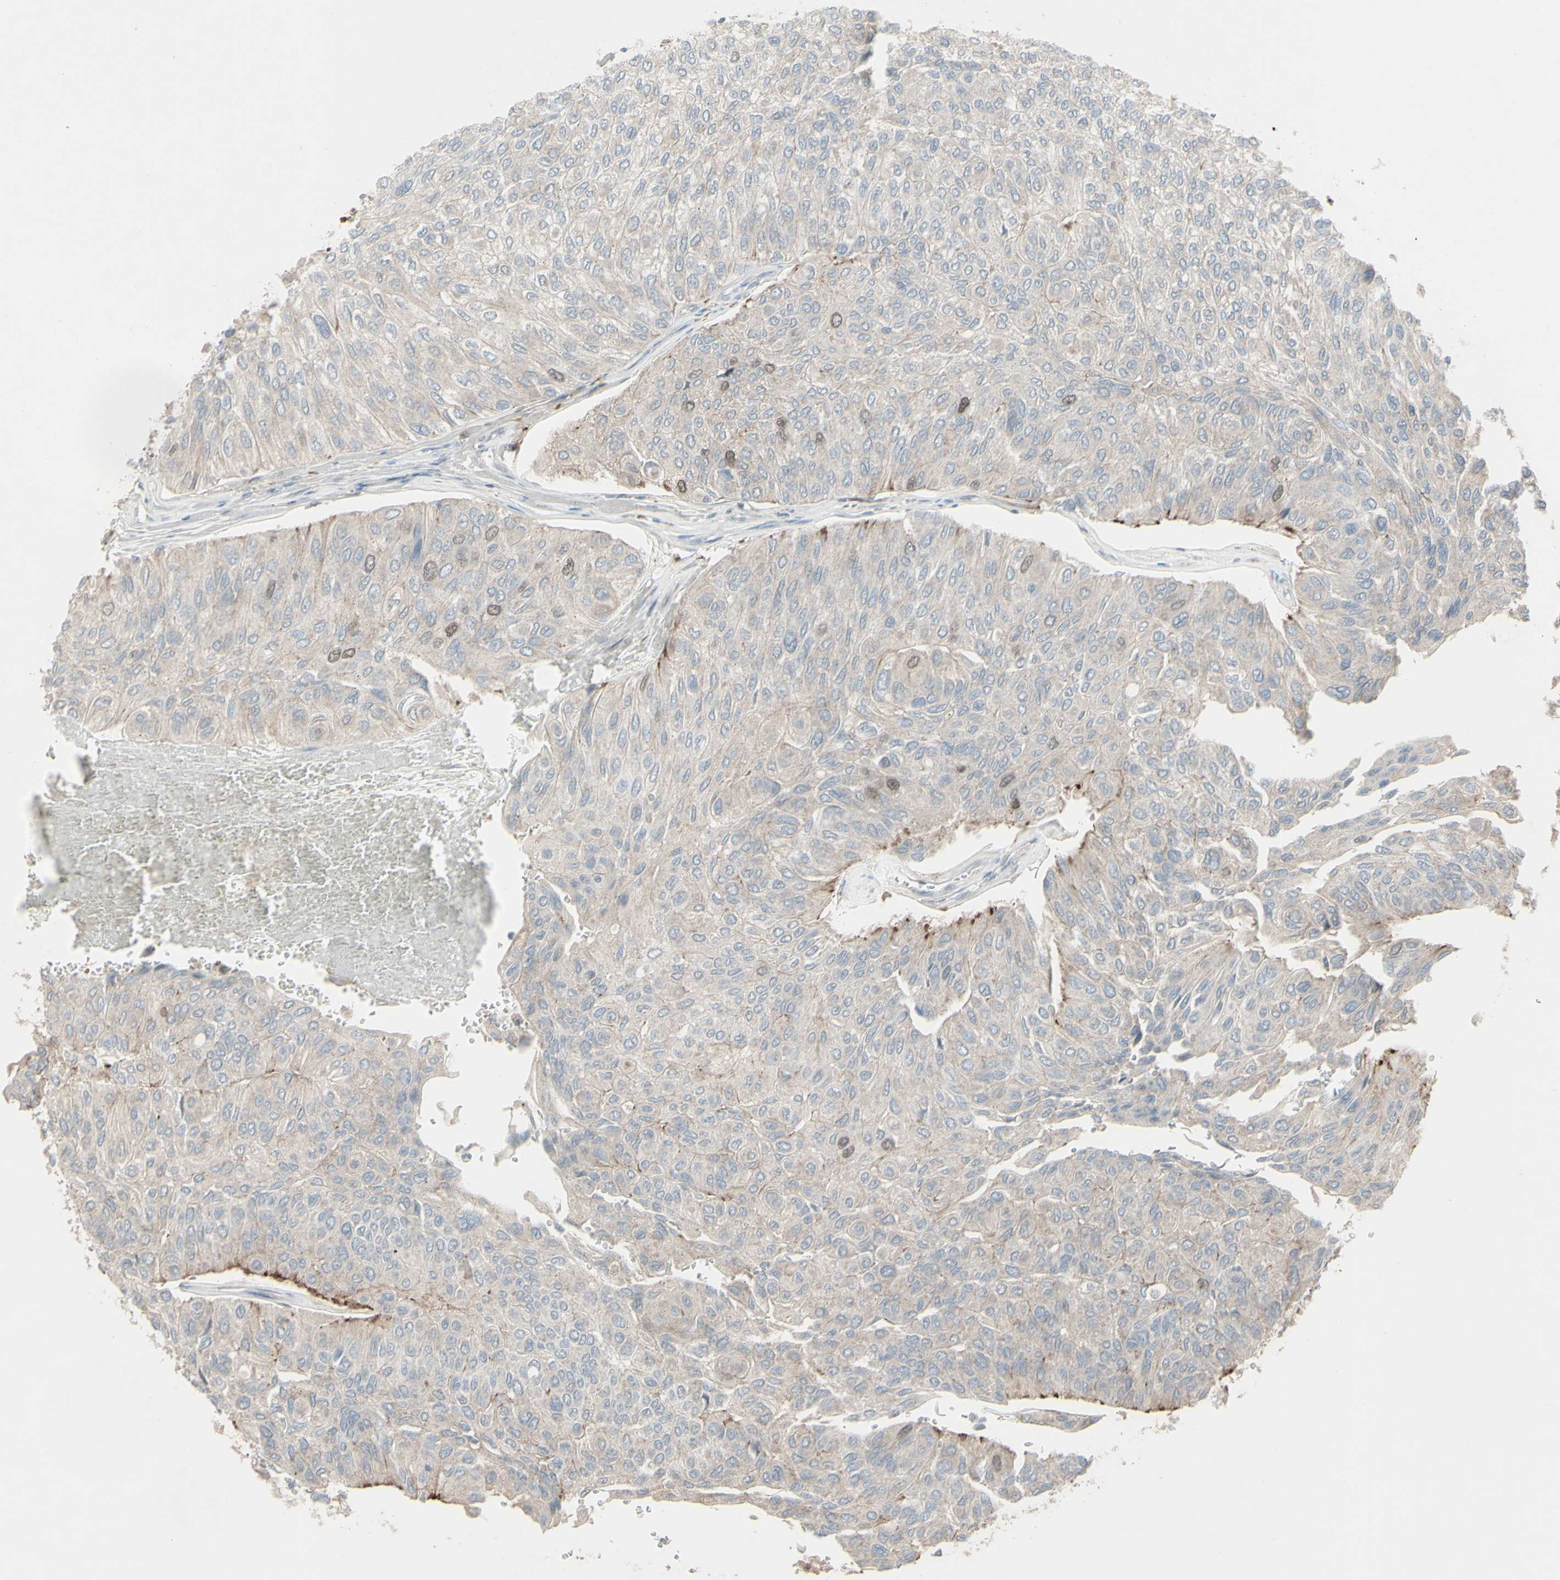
{"staining": {"intensity": "moderate", "quantity": "<25%", "location": "cytoplasmic/membranous,nuclear"}, "tissue": "urothelial cancer", "cell_type": "Tumor cells", "image_type": "cancer", "snomed": [{"axis": "morphology", "description": "Urothelial carcinoma, High grade"}, {"axis": "topography", "description": "Urinary bladder"}], "caption": "Immunohistochemical staining of human high-grade urothelial carcinoma displays low levels of moderate cytoplasmic/membranous and nuclear protein positivity in about <25% of tumor cells.", "gene": "GMNN", "patient": {"sex": "male", "age": 66}}